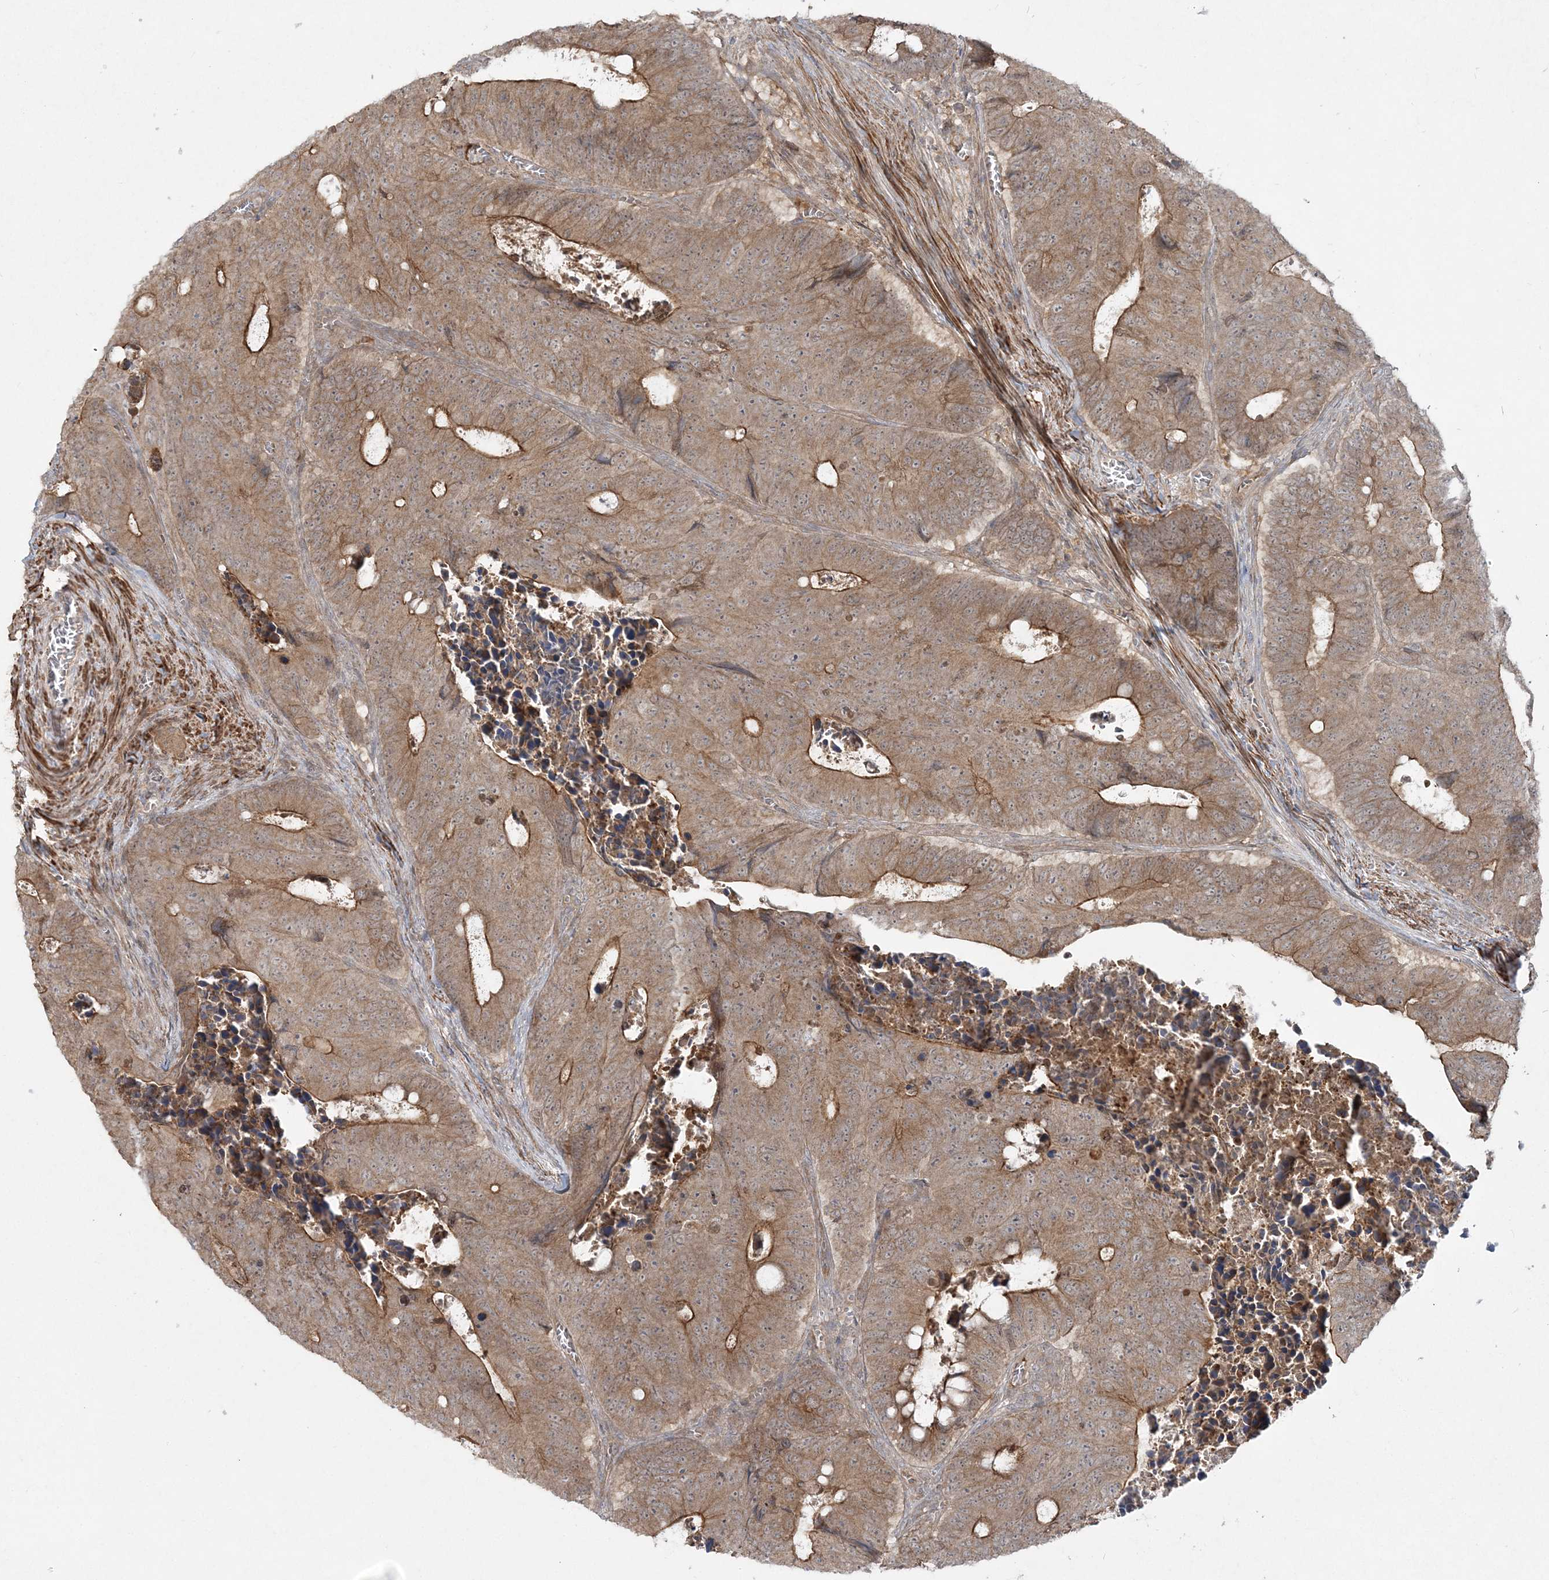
{"staining": {"intensity": "moderate", "quantity": ">75%", "location": "cytoplasmic/membranous"}, "tissue": "colorectal cancer", "cell_type": "Tumor cells", "image_type": "cancer", "snomed": [{"axis": "morphology", "description": "Adenocarcinoma, NOS"}, {"axis": "topography", "description": "Colon"}], "caption": "This image shows immunohistochemistry staining of human colorectal cancer, with medium moderate cytoplasmic/membranous positivity in about >75% of tumor cells.", "gene": "MOCS2", "patient": {"sex": "male", "age": 87}}